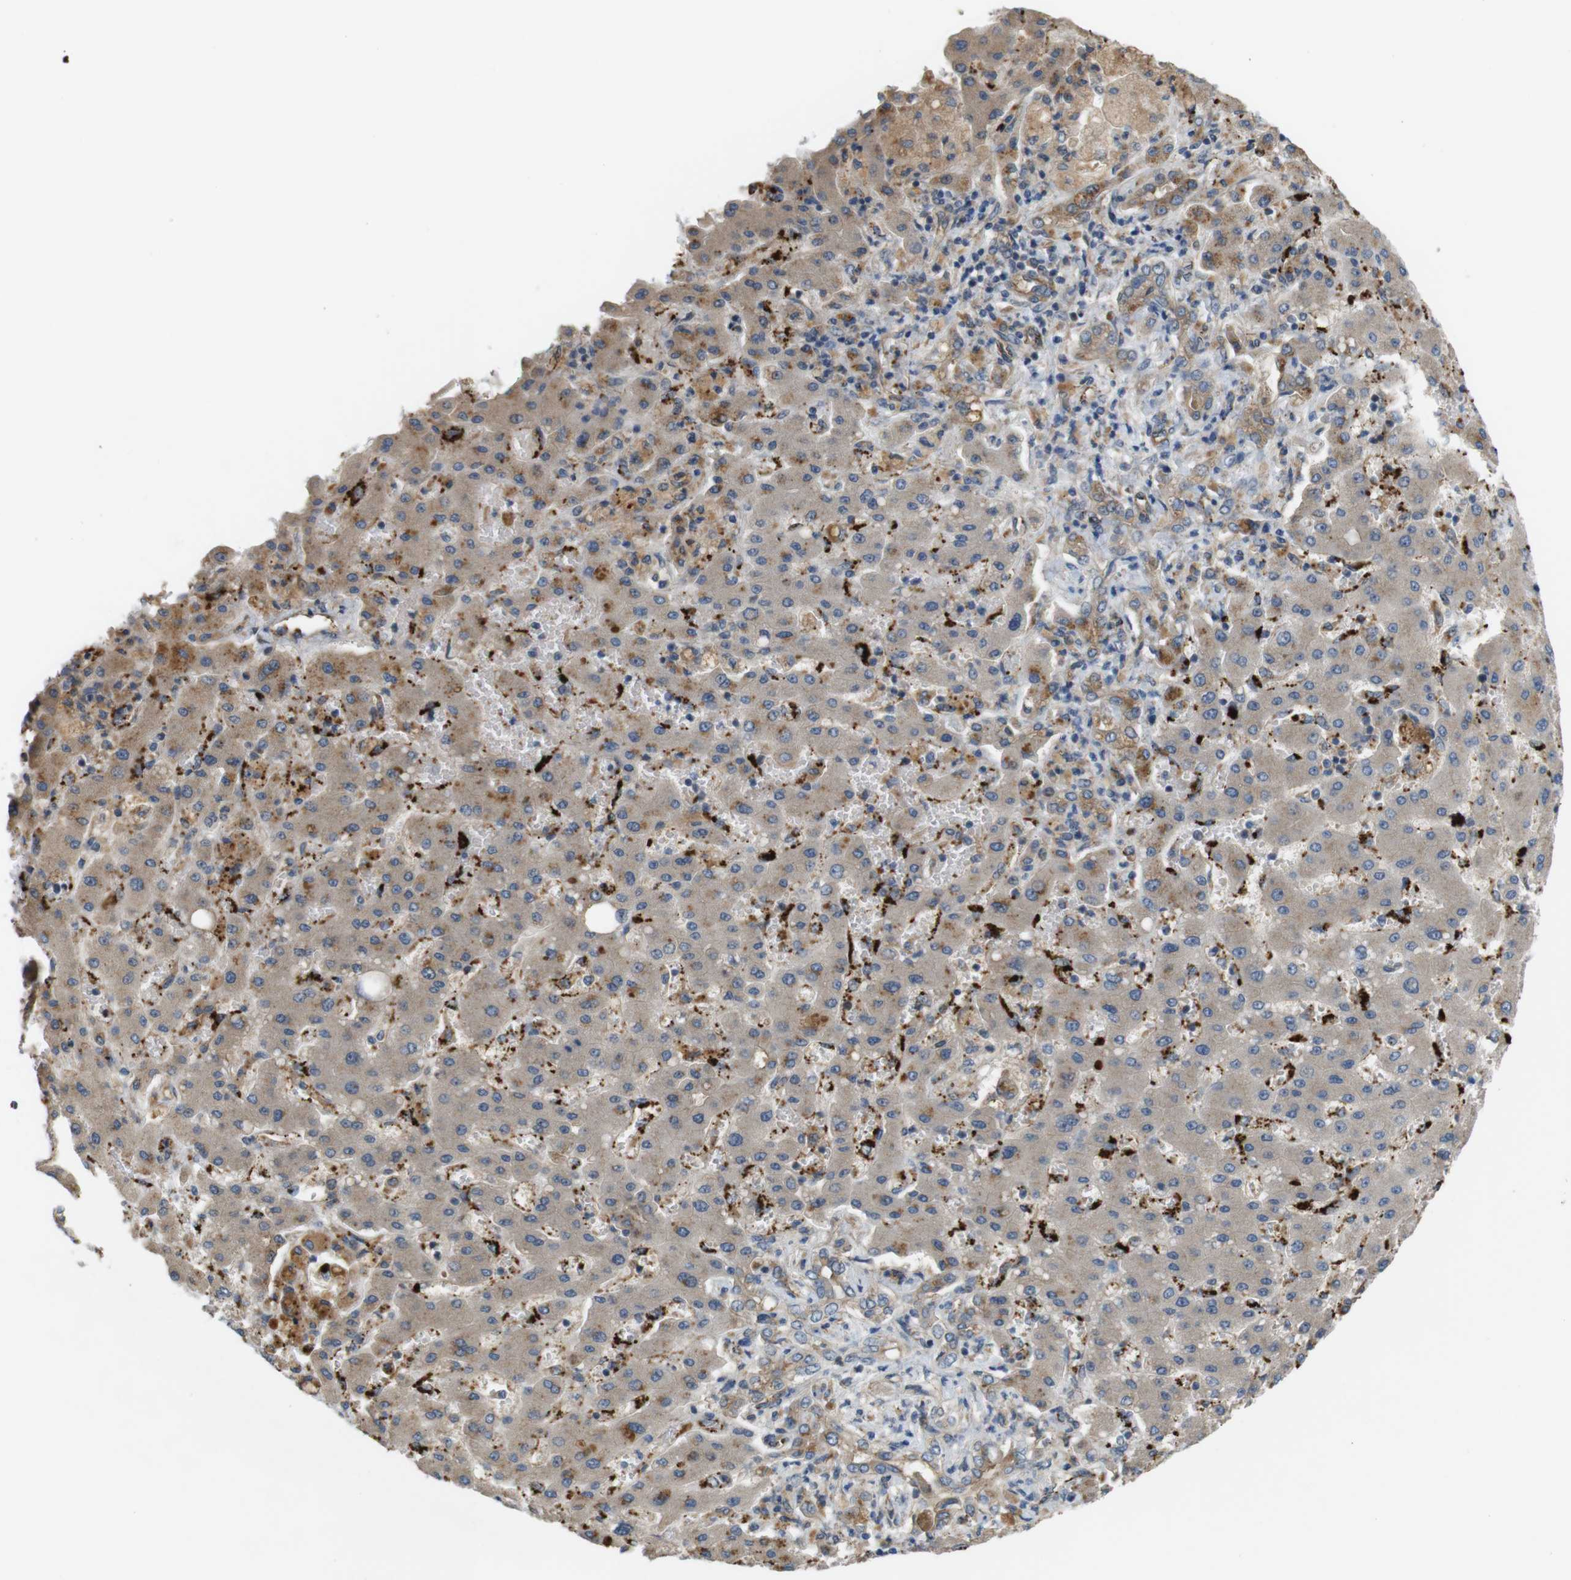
{"staining": {"intensity": "moderate", "quantity": ">75%", "location": "cytoplasmic/membranous"}, "tissue": "liver cancer", "cell_type": "Tumor cells", "image_type": "cancer", "snomed": [{"axis": "morphology", "description": "Cholangiocarcinoma"}, {"axis": "topography", "description": "Liver"}], "caption": "DAB immunohistochemical staining of cholangiocarcinoma (liver) reveals moderate cytoplasmic/membranous protein staining in about >75% of tumor cells.", "gene": "BVES", "patient": {"sex": "male", "age": 50}}